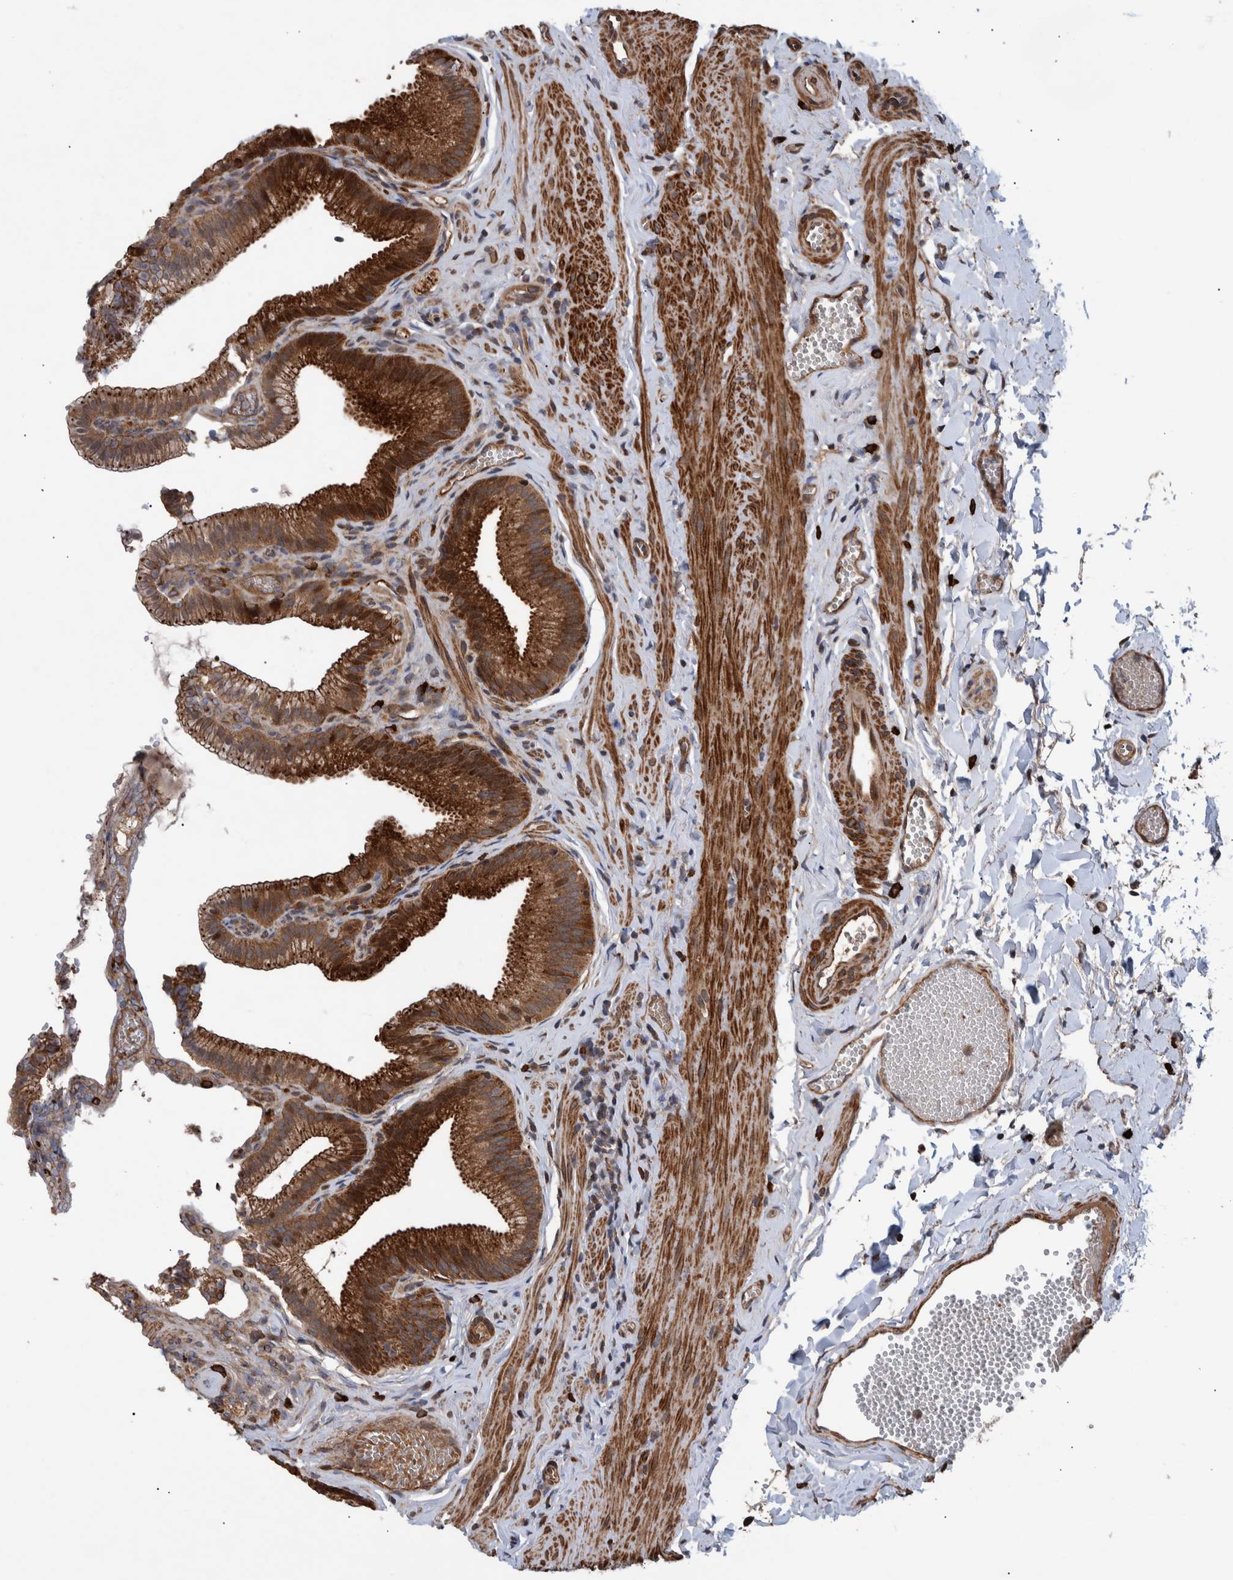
{"staining": {"intensity": "strong", "quantity": ">75%", "location": "cytoplasmic/membranous"}, "tissue": "gallbladder", "cell_type": "Glandular cells", "image_type": "normal", "snomed": [{"axis": "morphology", "description": "Normal tissue, NOS"}, {"axis": "topography", "description": "Gallbladder"}], "caption": "The micrograph demonstrates immunohistochemical staining of benign gallbladder. There is strong cytoplasmic/membranous expression is present in about >75% of glandular cells.", "gene": "B3GNTL1", "patient": {"sex": "male", "age": 38}}